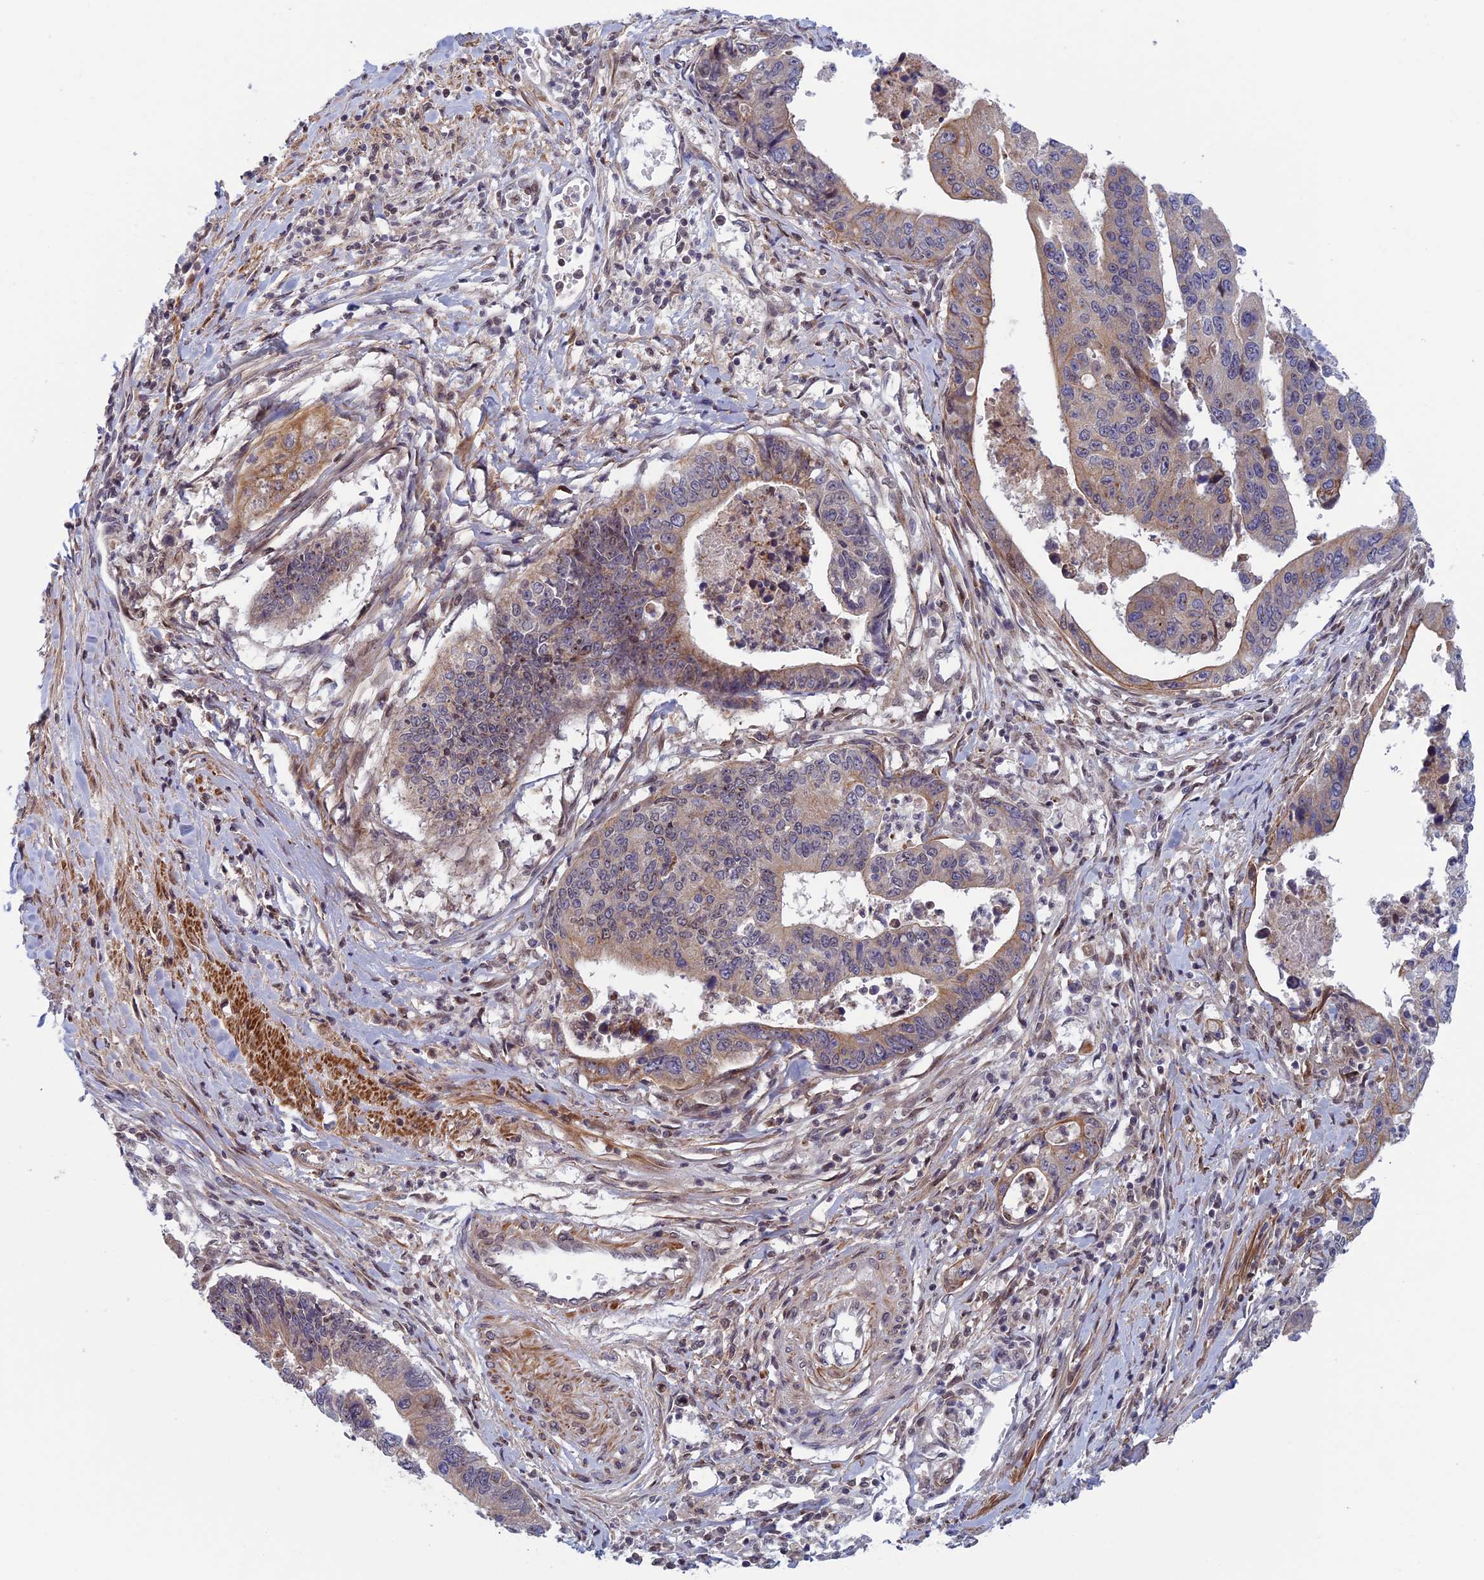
{"staining": {"intensity": "weak", "quantity": "25%-75%", "location": "cytoplasmic/membranous"}, "tissue": "stomach cancer", "cell_type": "Tumor cells", "image_type": "cancer", "snomed": [{"axis": "morphology", "description": "Adenocarcinoma, NOS"}, {"axis": "topography", "description": "Stomach"}], "caption": "DAB immunohistochemical staining of human adenocarcinoma (stomach) displays weak cytoplasmic/membranous protein positivity in about 25%-75% of tumor cells.", "gene": "FADS1", "patient": {"sex": "male", "age": 59}}